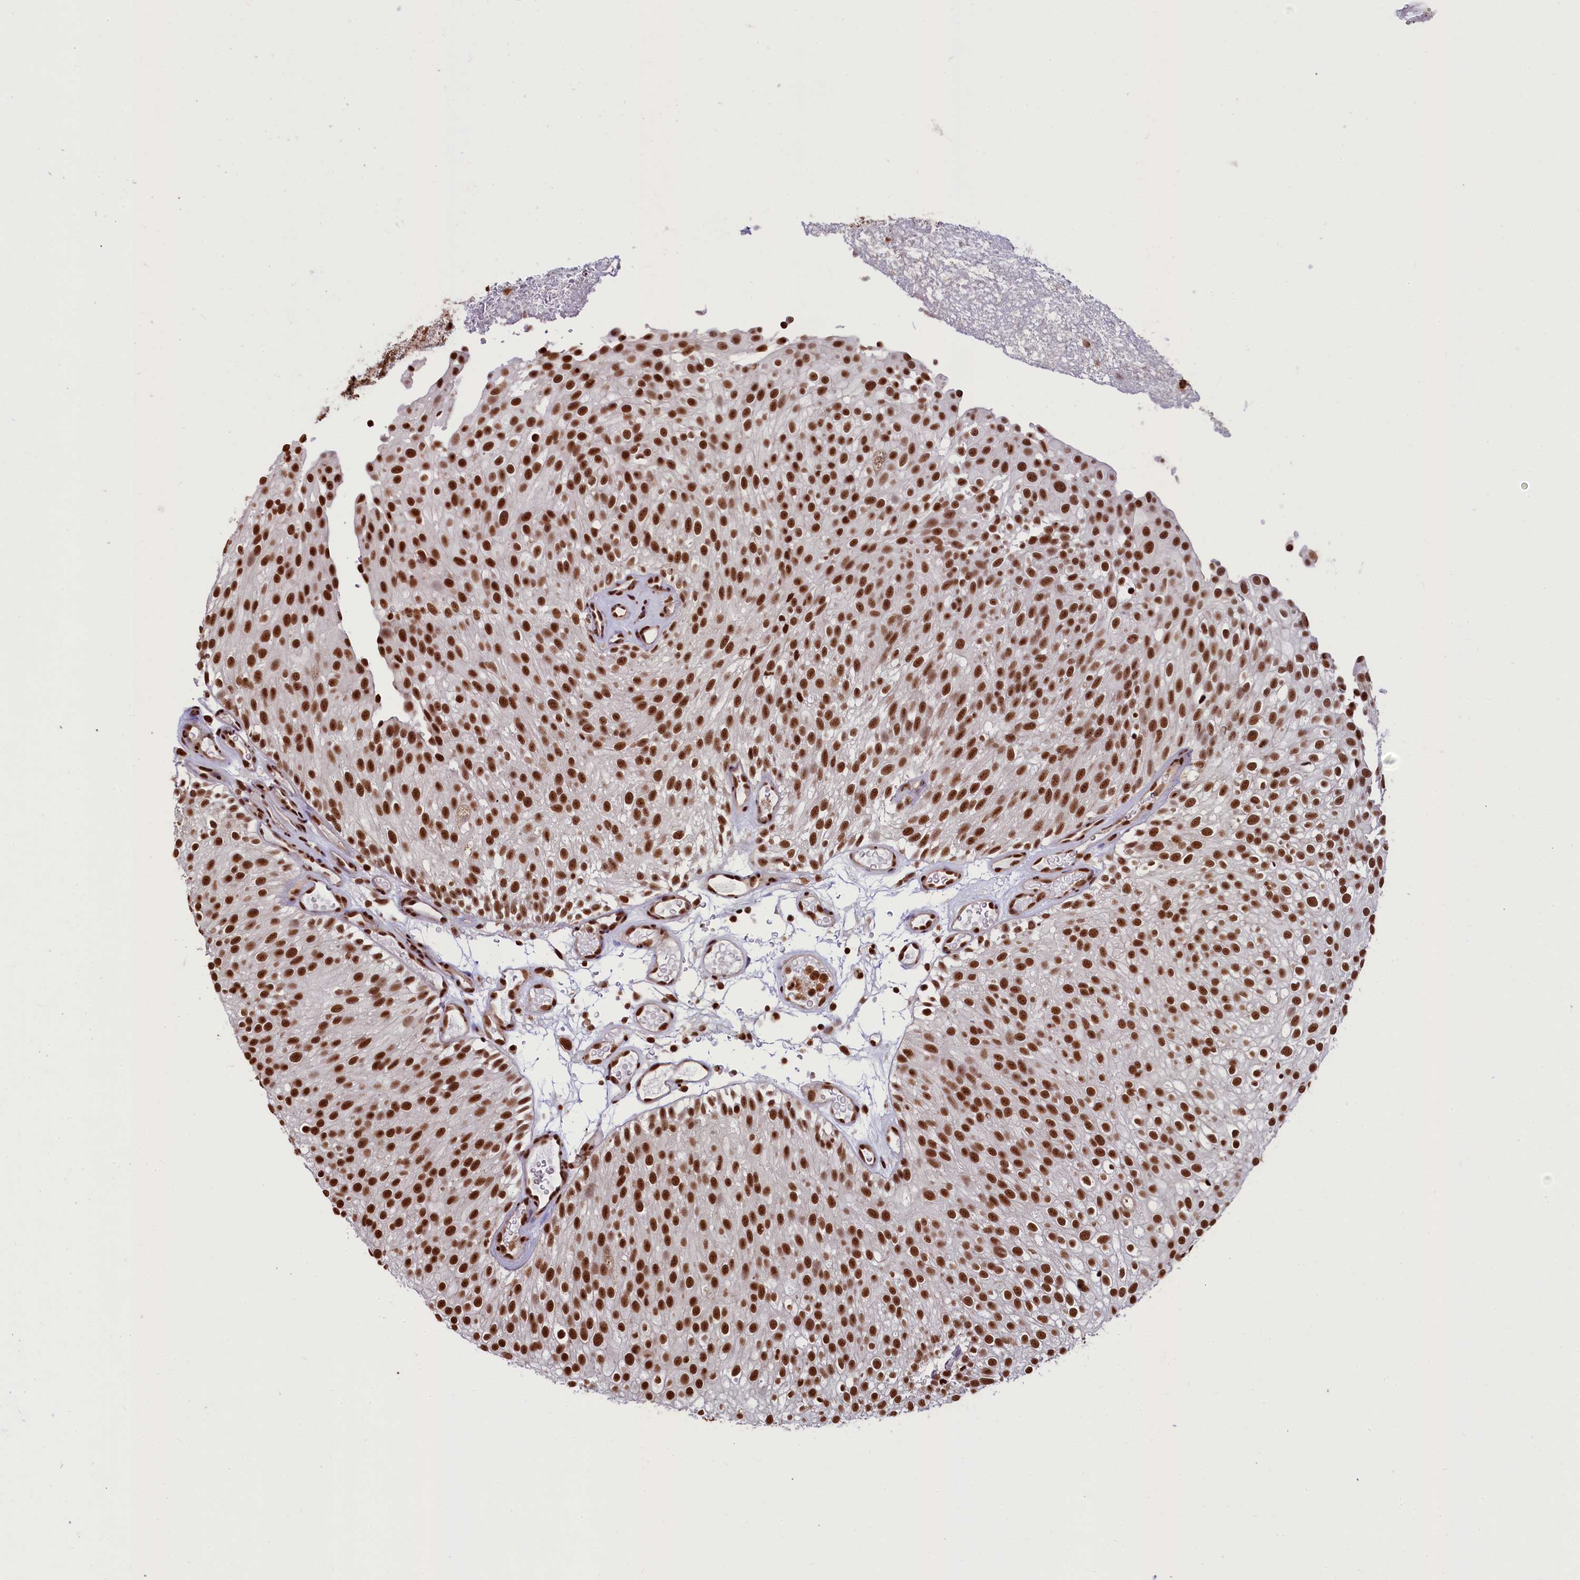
{"staining": {"intensity": "strong", "quantity": ">75%", "location": "nuclear"}, "tissue": "urothelial cancer", "cell_type": "Tumor cells", "image_type": "cancer", "snomed": [{"axis": "morphology", "description": "Urothelial carcinoma, Low grade"}, {"axis": "topography", "description": "Urinary bladder"}], "caption": "Brown immunohistochemical staining in human low-grade urothelial carcinoma demonstrates strong nuclear positivity in approximately >75% of tumor cells.", "gene": "SNRPD2", "patient": {"sex": "male", "age": 78}}